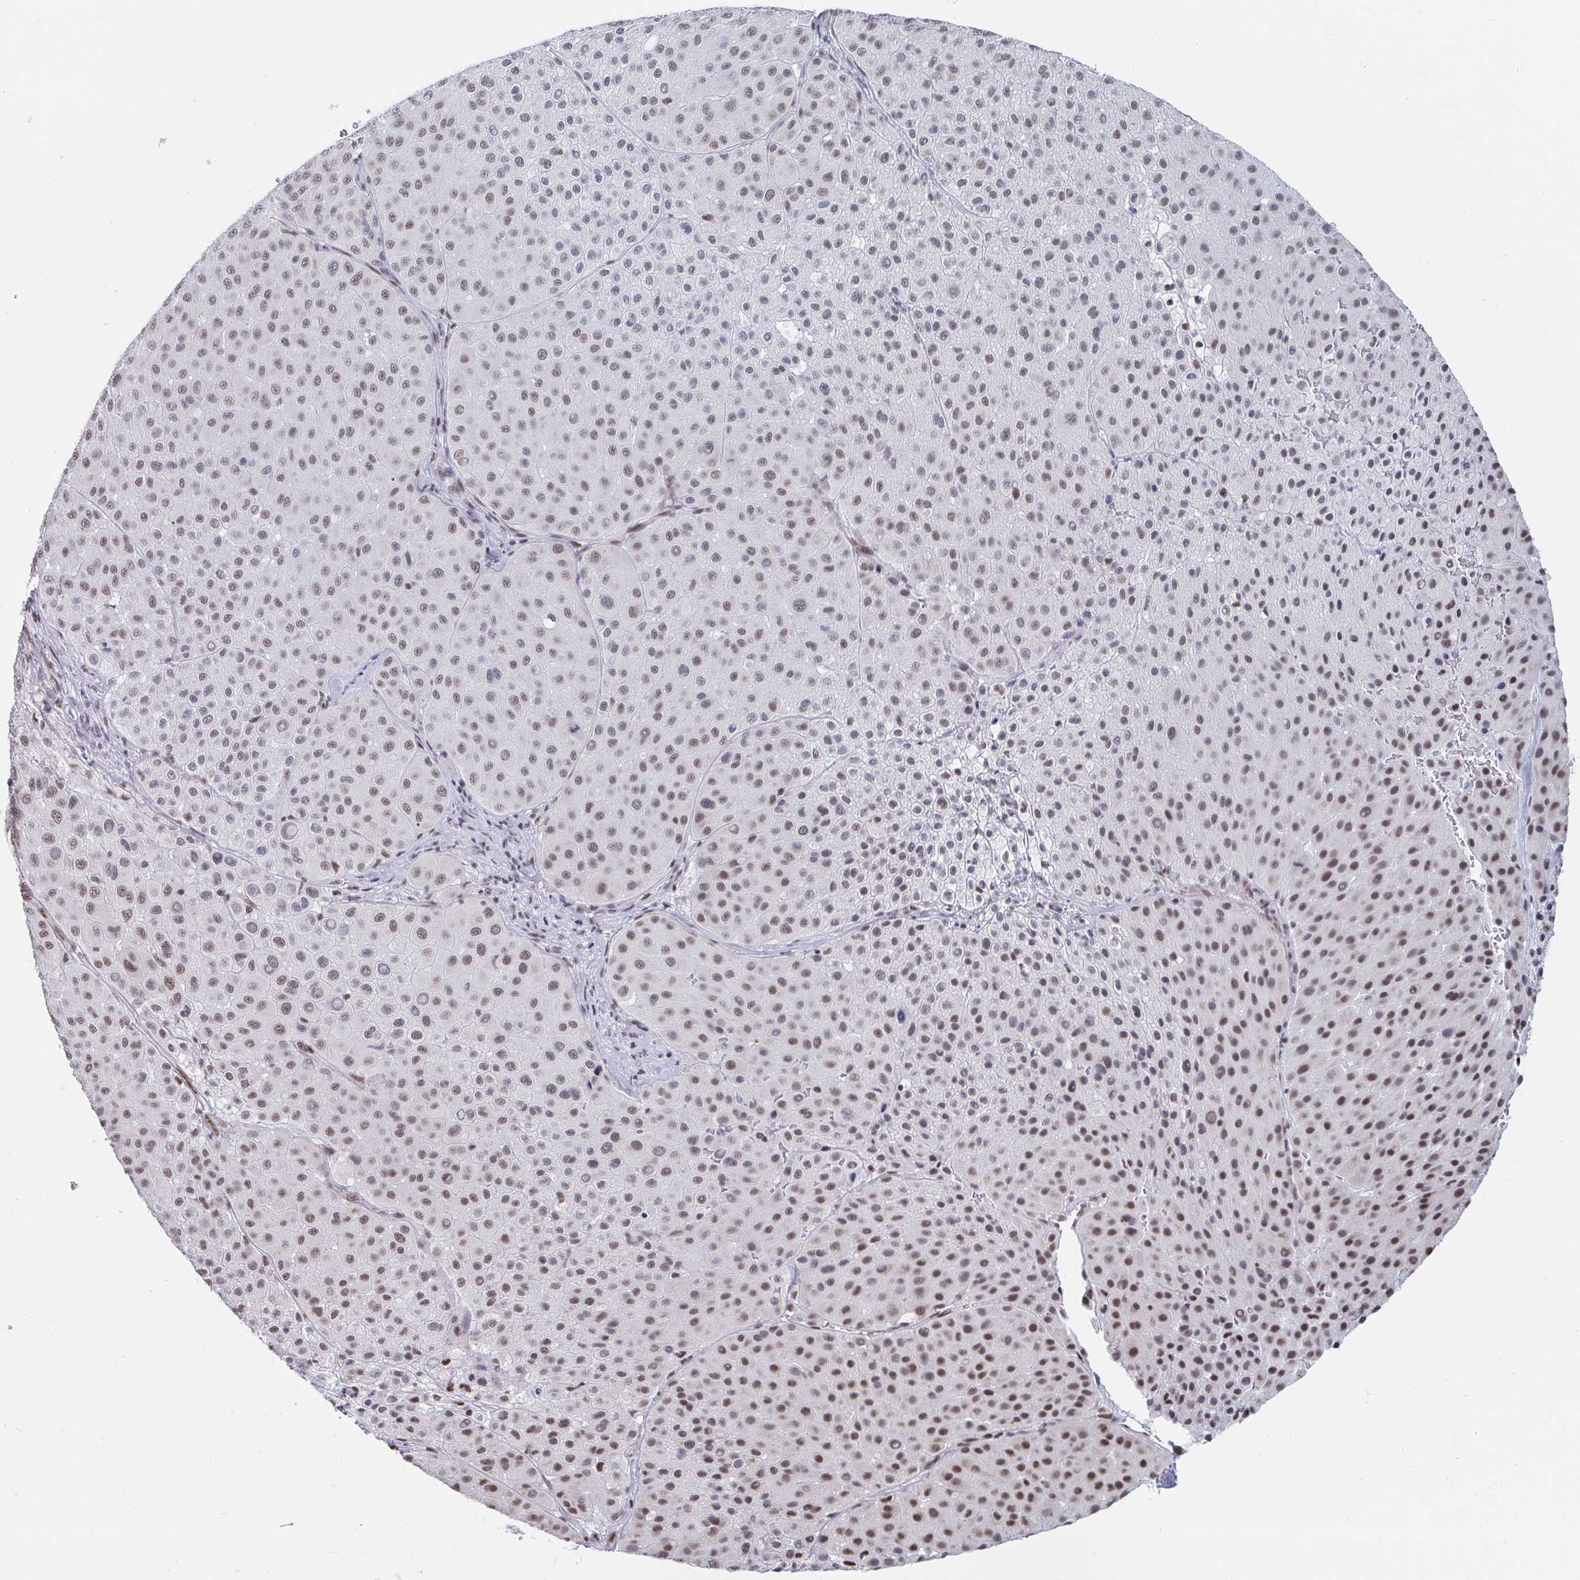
{"staining": {"intensity": "moderate", "quantity": "25%-75%", "location": "nuclear"}, "tissue": "melanoma", "cell_type": "Tumor cells", "image_type": "cancer", "snomed": [{"axis": "morphology", "description": "Malignant melanoma, Metastatic site"}, {"axis": "topography", "description": "Smooth muscle"}], "caption": "This micrograph displays melanoma stained with immunohistochemistry (IHC) to label a protein in brown. The nuclear of tumor cells show moderate positivity for the protein. Nuclei are counter-stained blue.", "gene": "TRIP12", "patient": {"sex": "male", "age": 41}}